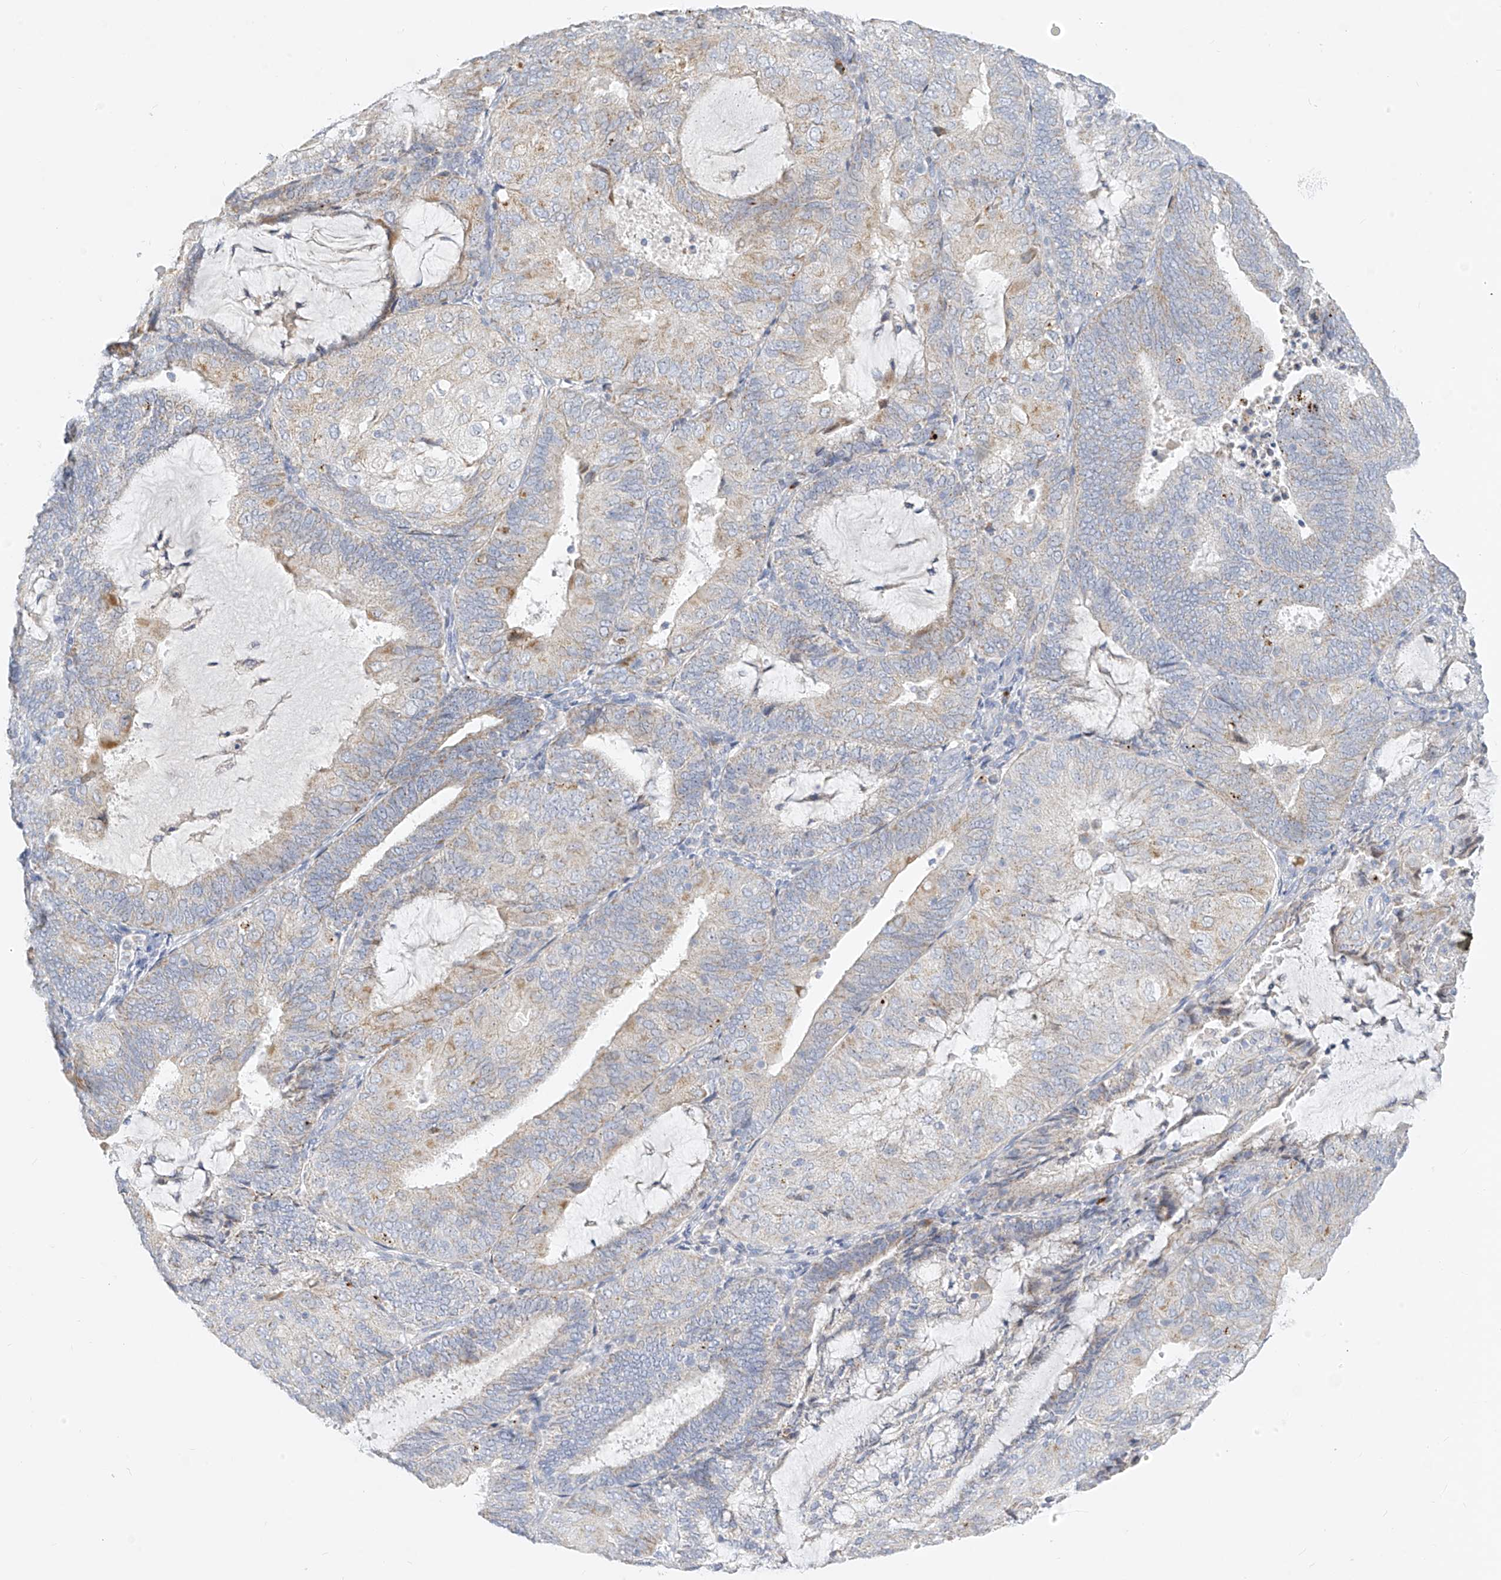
{"staining": {"intensity": "weak", "quantity": "<25%", "location": "cytoplasmic/membranous"}, "tissue": "endometrial cancer", "cell_type": "Tumor cells", "image_type": "cancer", "snomed": [{"axis": "morphology", "description": "Adenocarcinoma, NOS"}, {"axis": "topography", "description": "Endometrium"}], "caption": "The histopathology image demonstrates no significant positivity in tumor cells of endometrial adenocarcinoma. Brightfield microscopy of immunohistochemistry (IHC) stained with DAB (3,3'-diaminobenzidine) (brown) and hematoxylin (blue), captured at high magnification.", "gene": "ZNF404", "patient": {"sex": "female", "age": 81}}